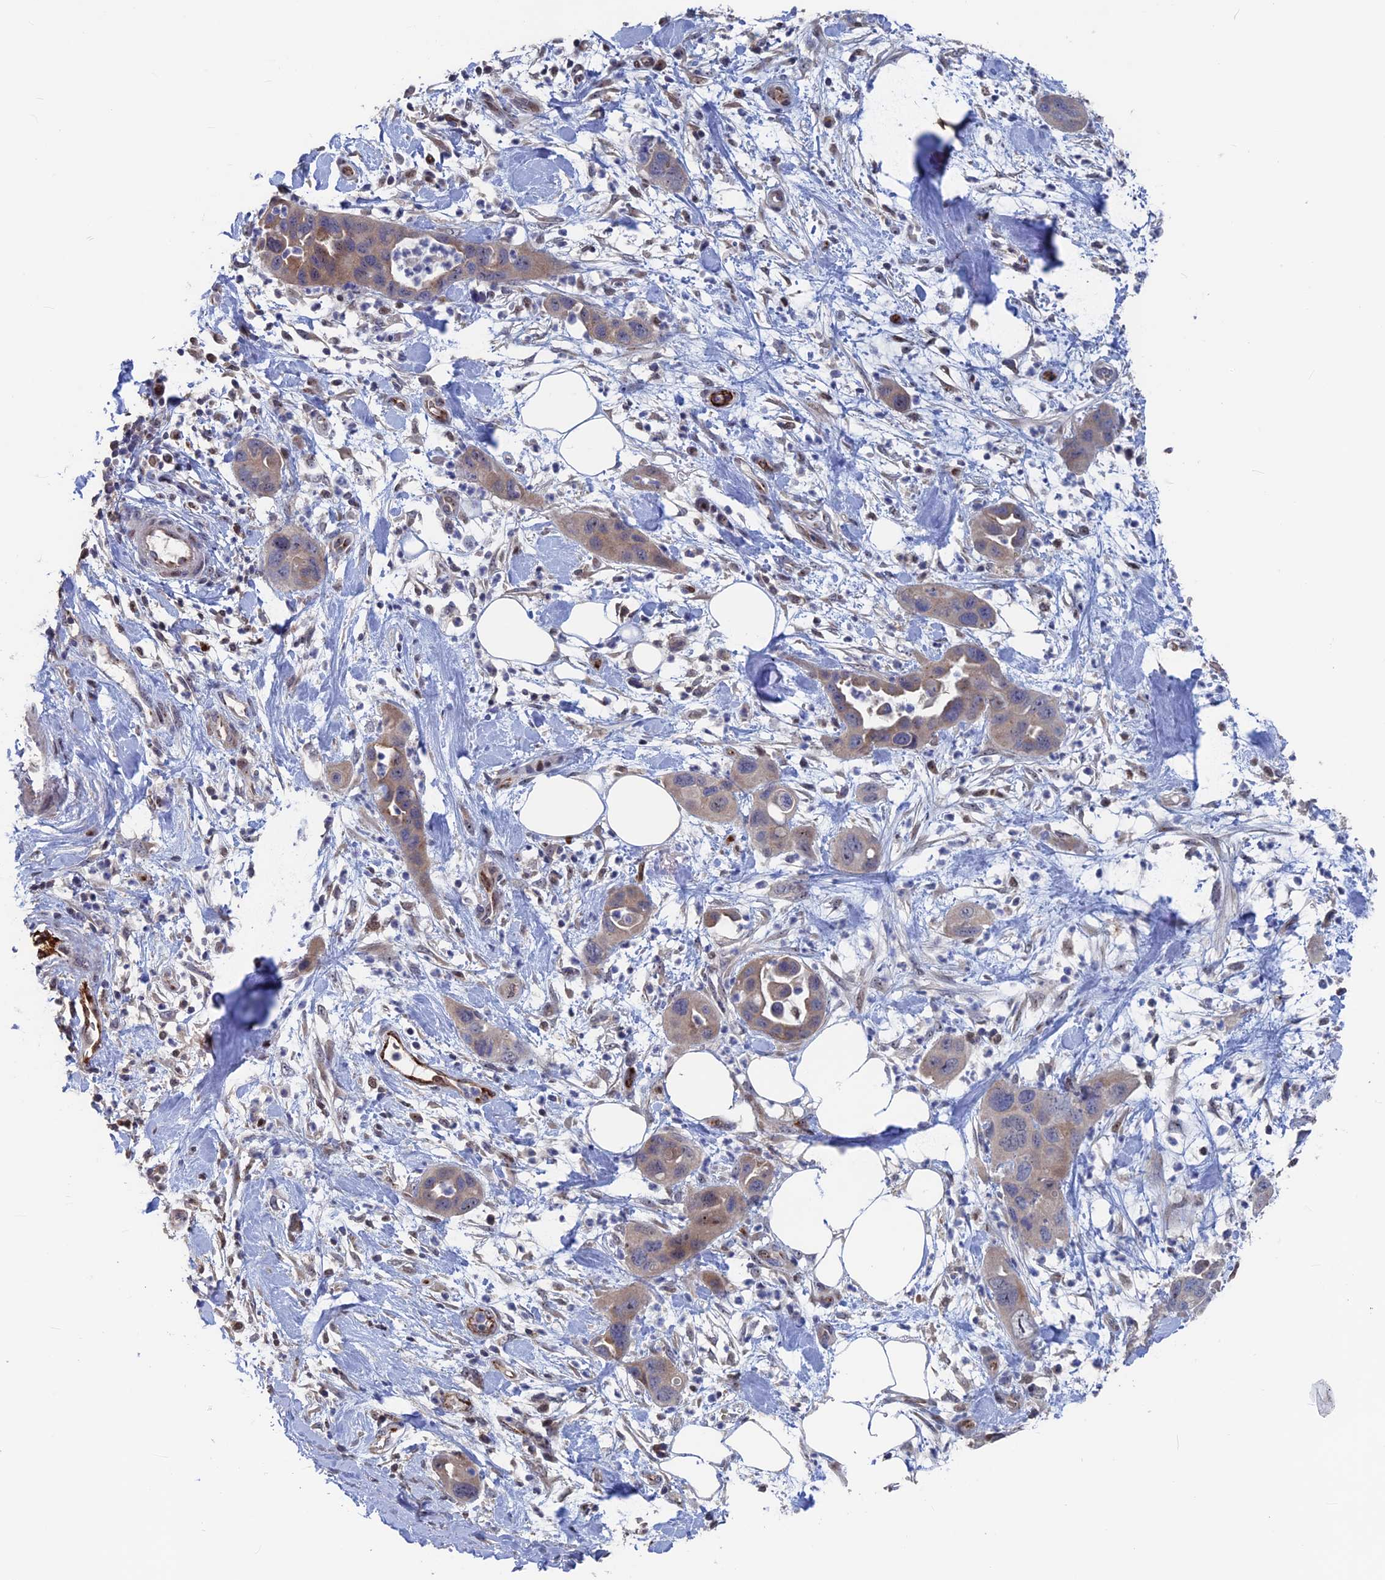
{"staining": {"intensity": "moderate", "quantity": "<25%", "location": "cytoplasmic/membranous"}, "tissue": "pancreatic cancer", "cell_type": "Tumor cells", "image_type": "cancer", "snomed": [{"axis": "morphology", "description": "Adenocarcinoma, NOS"}, {"axis": "topography", "description": "Pancreas"}], "caption": "Pancreatic adenocarcinoma stained with a protein marker shows moderate staining in tumor cells.", "gene": "SH3D21", "patient": {"sex": "female", "age": 71}}